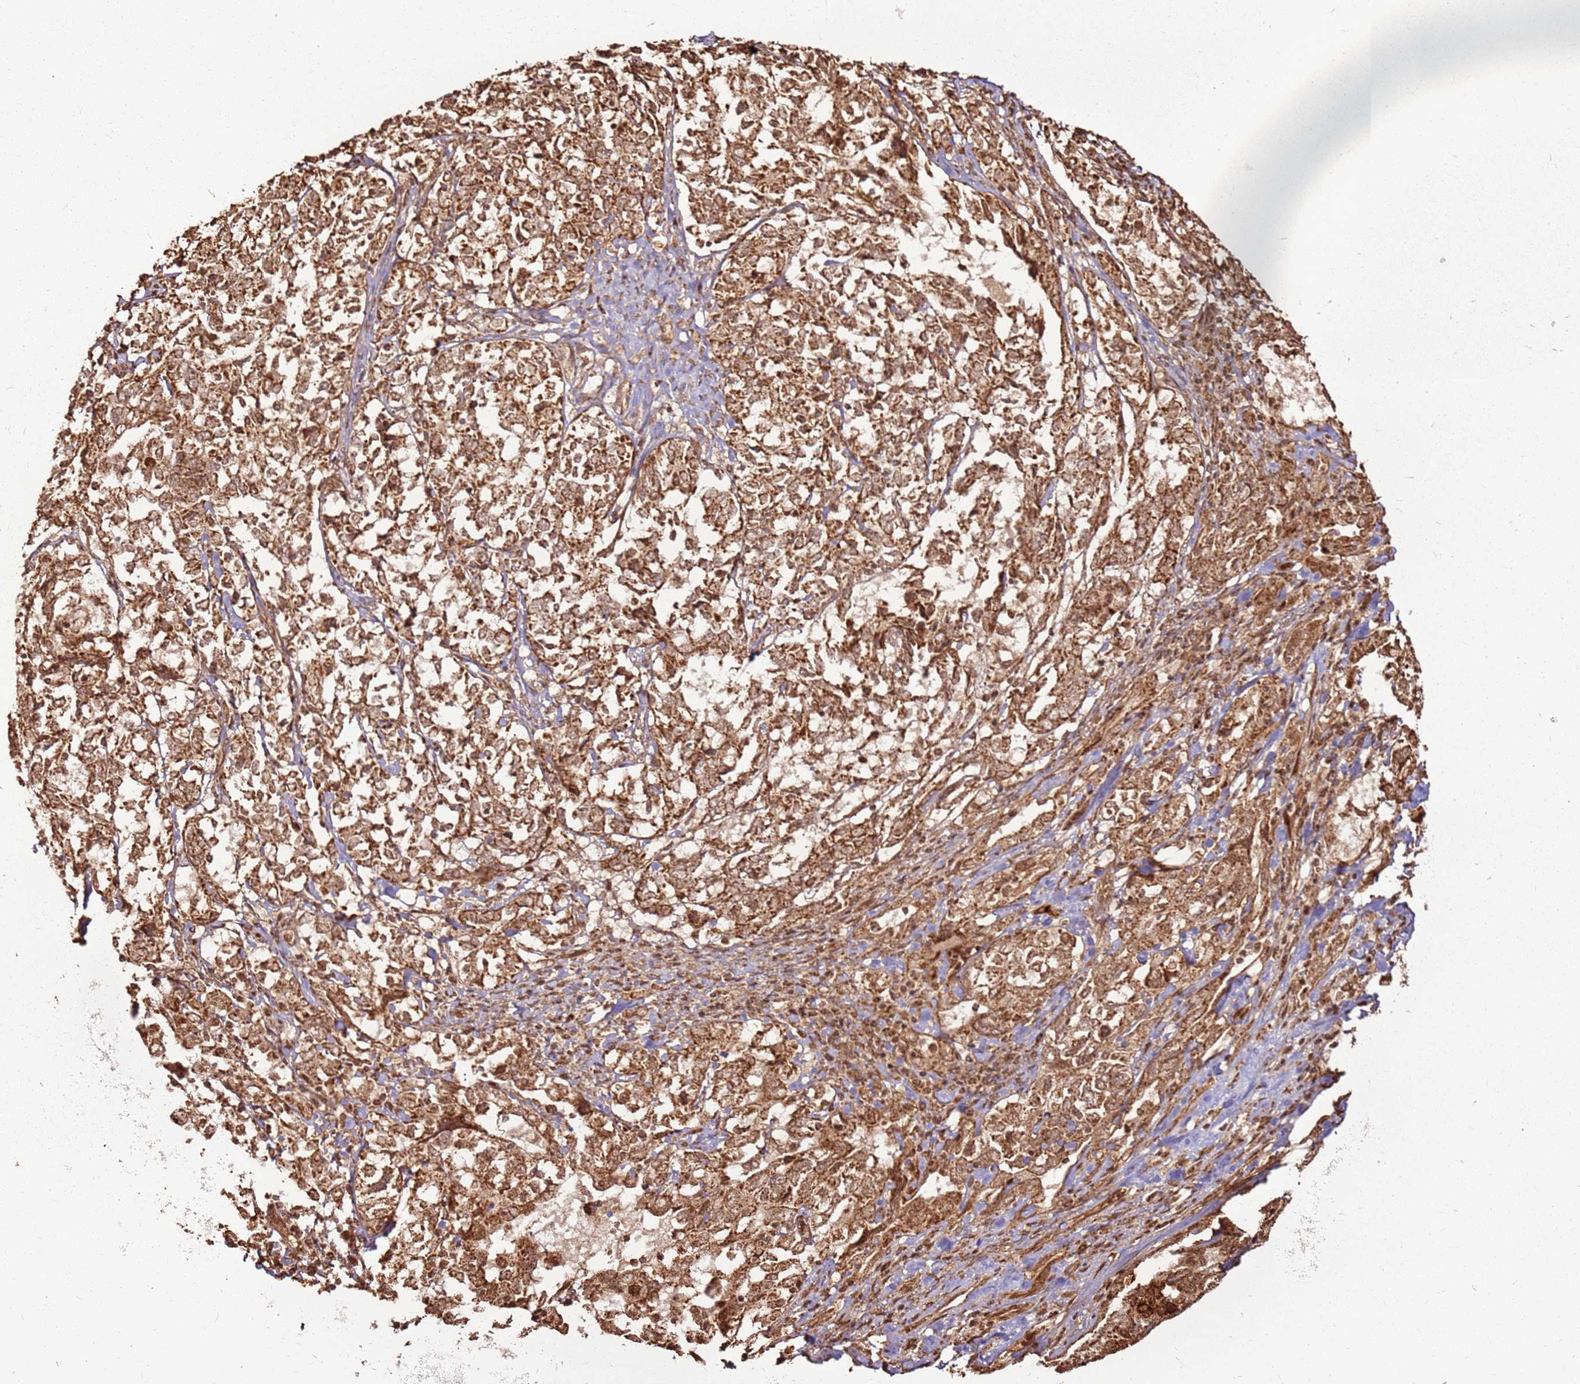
{"staining": {"intensity": "moderate", "quantity": ">75%", "location": "cytoplasmic/membranous"}, "tissue": "ovarian cancer", "cell_type": "Tumor cells", "image_type": "cancer", "snomed": [{"axis": "morphology", "description": "Carcinoma, endometroid"}, {"axis": "topography", "description": "Ovary"}], "caption": "Human ovarian cancer stained for a protein (brown) reveals moderate cytoplasmic/membranous positive expression in approximately >75% of tumor cells.", "gene": "MRPS6", "patient": {"sex": "female", "age": 62}}